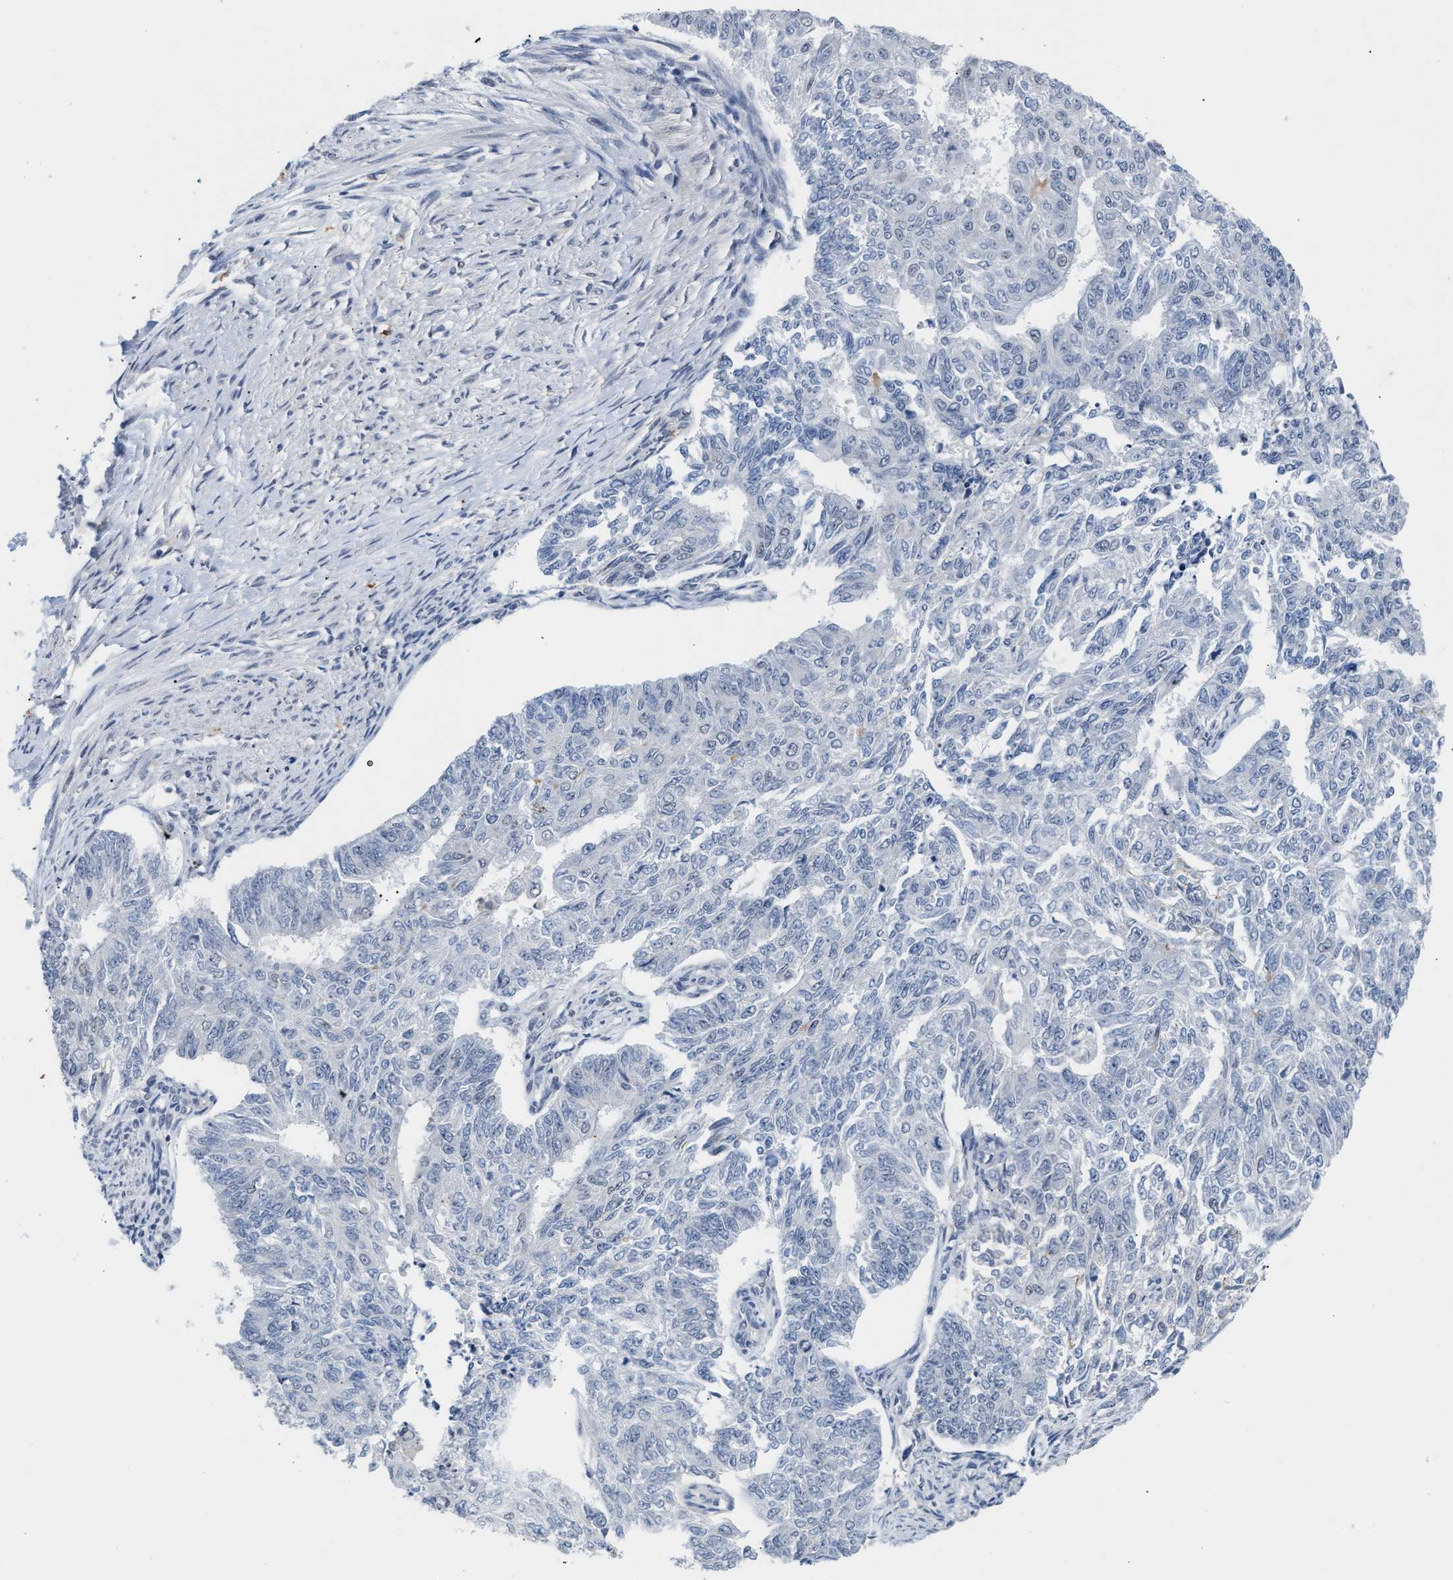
{"staining": {"intensity": "negative", "quantity": "none", "location": "none"}, "tissue": "endometrial cancer", "cell_type": "Tumor cells", "image_type": "cancer", "snomed": [{"axis": "morphology", "description": "Adenocarcinoma, NOS"}, {"axis": "topography", "description": "Endometrium"}], "caption": "An immunohistochemistry image of endometrial cancer is shown. There is no staining in tumor cells of endometrial cancer.", "gene": "TXNRD3", "patient": {"sex": "female", "age": 32}}